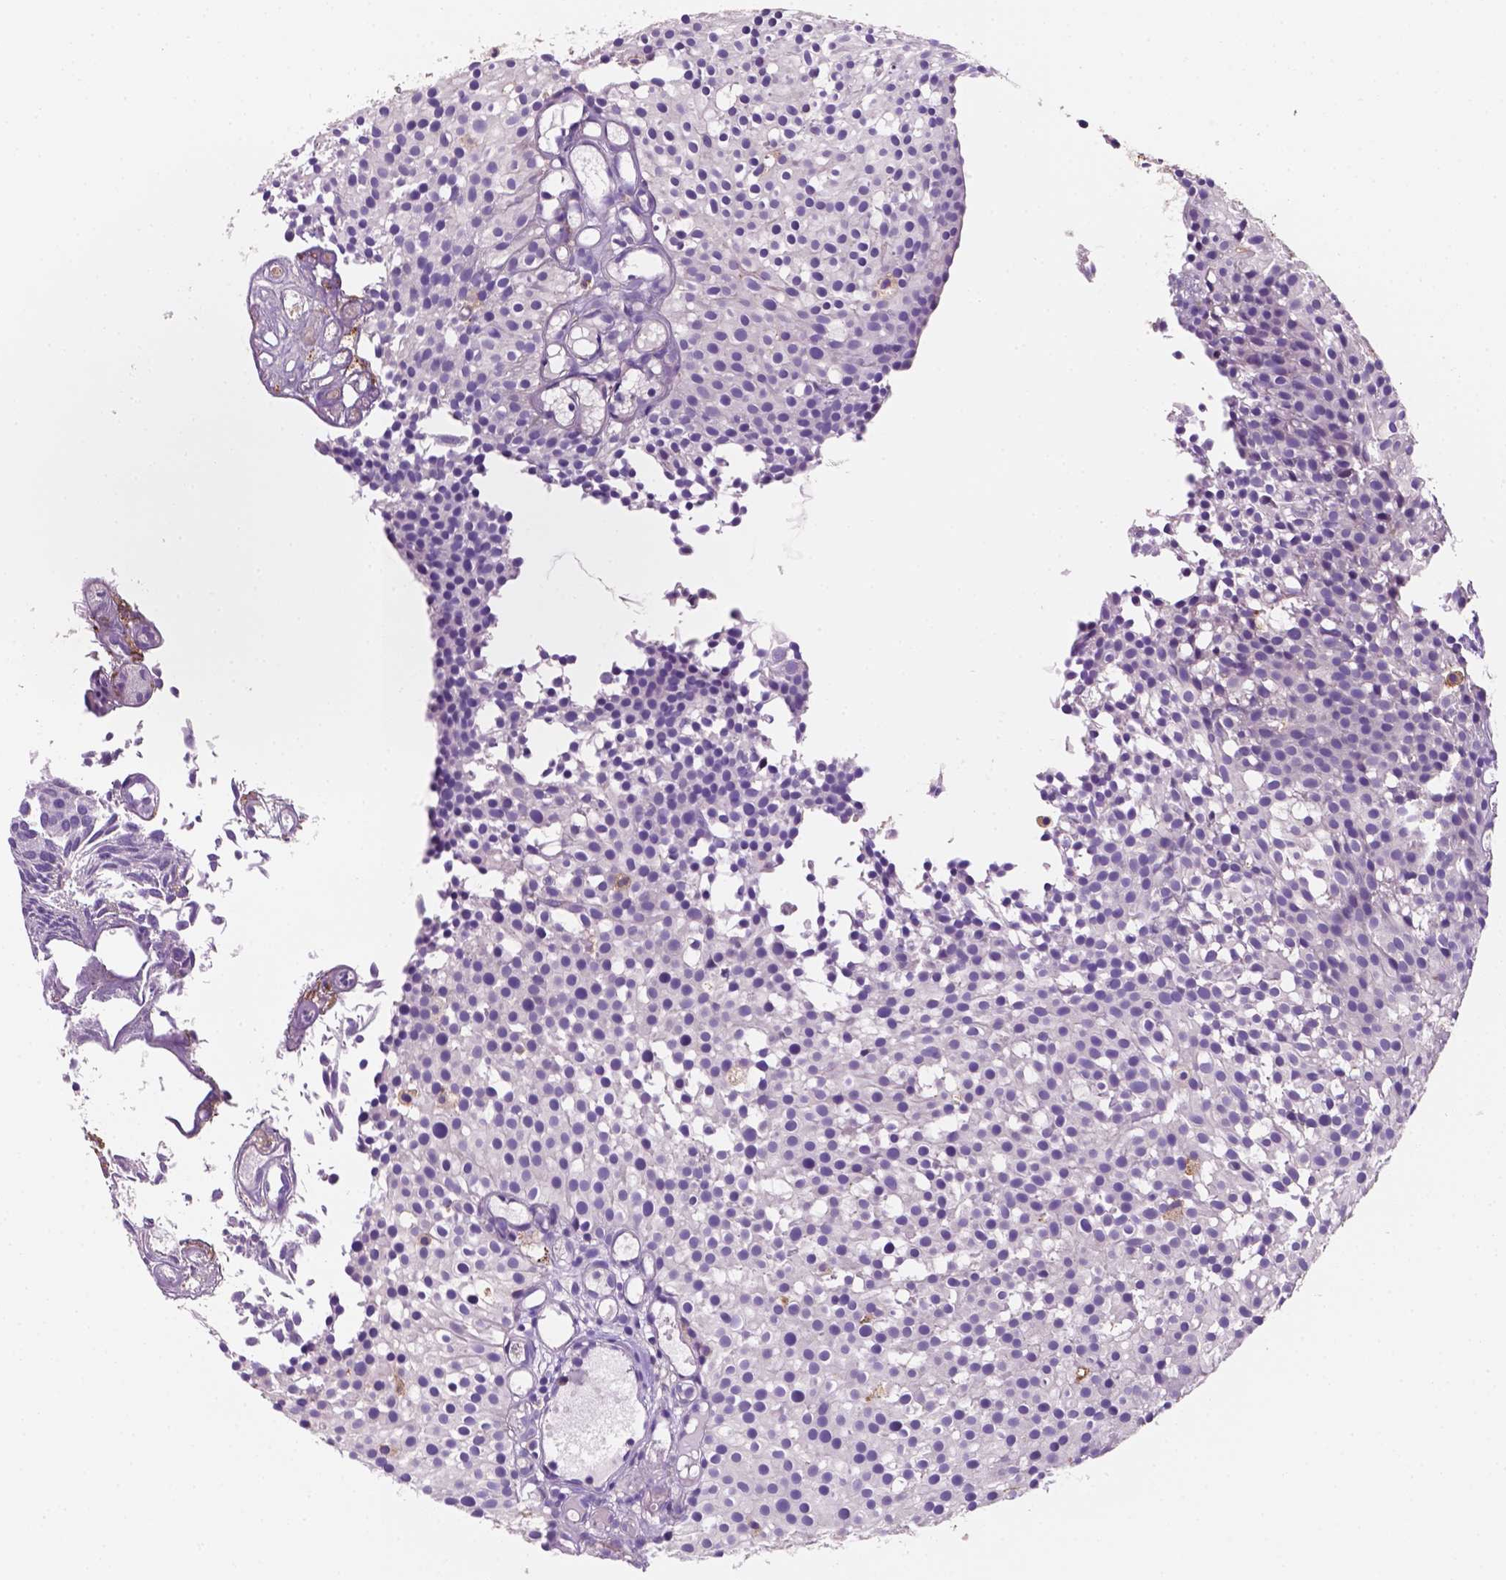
{"staining": {"intensity": "negative", "quantity": "none", "location": "none"}, "tissue": "urothelial cancer", "cell_type": "Tumor cells", "image_type": "cancer", "snomed": [{"axis": "morphology", "description": "Urothelial carcinoma, Low grade"}, {"axis": "topography", "description": "Urinary bladder"}], "caption": "Immunohistochemistry (IHC) photomicrograph of neoplastic tissue: human urothelial cancer stained with DAB (3,3'-diaminobenzidine) reveals no significant protein positivity in tumor cells.", "gene": "MKRN2OS", "patient": {"sex": "male", "age": 63}}